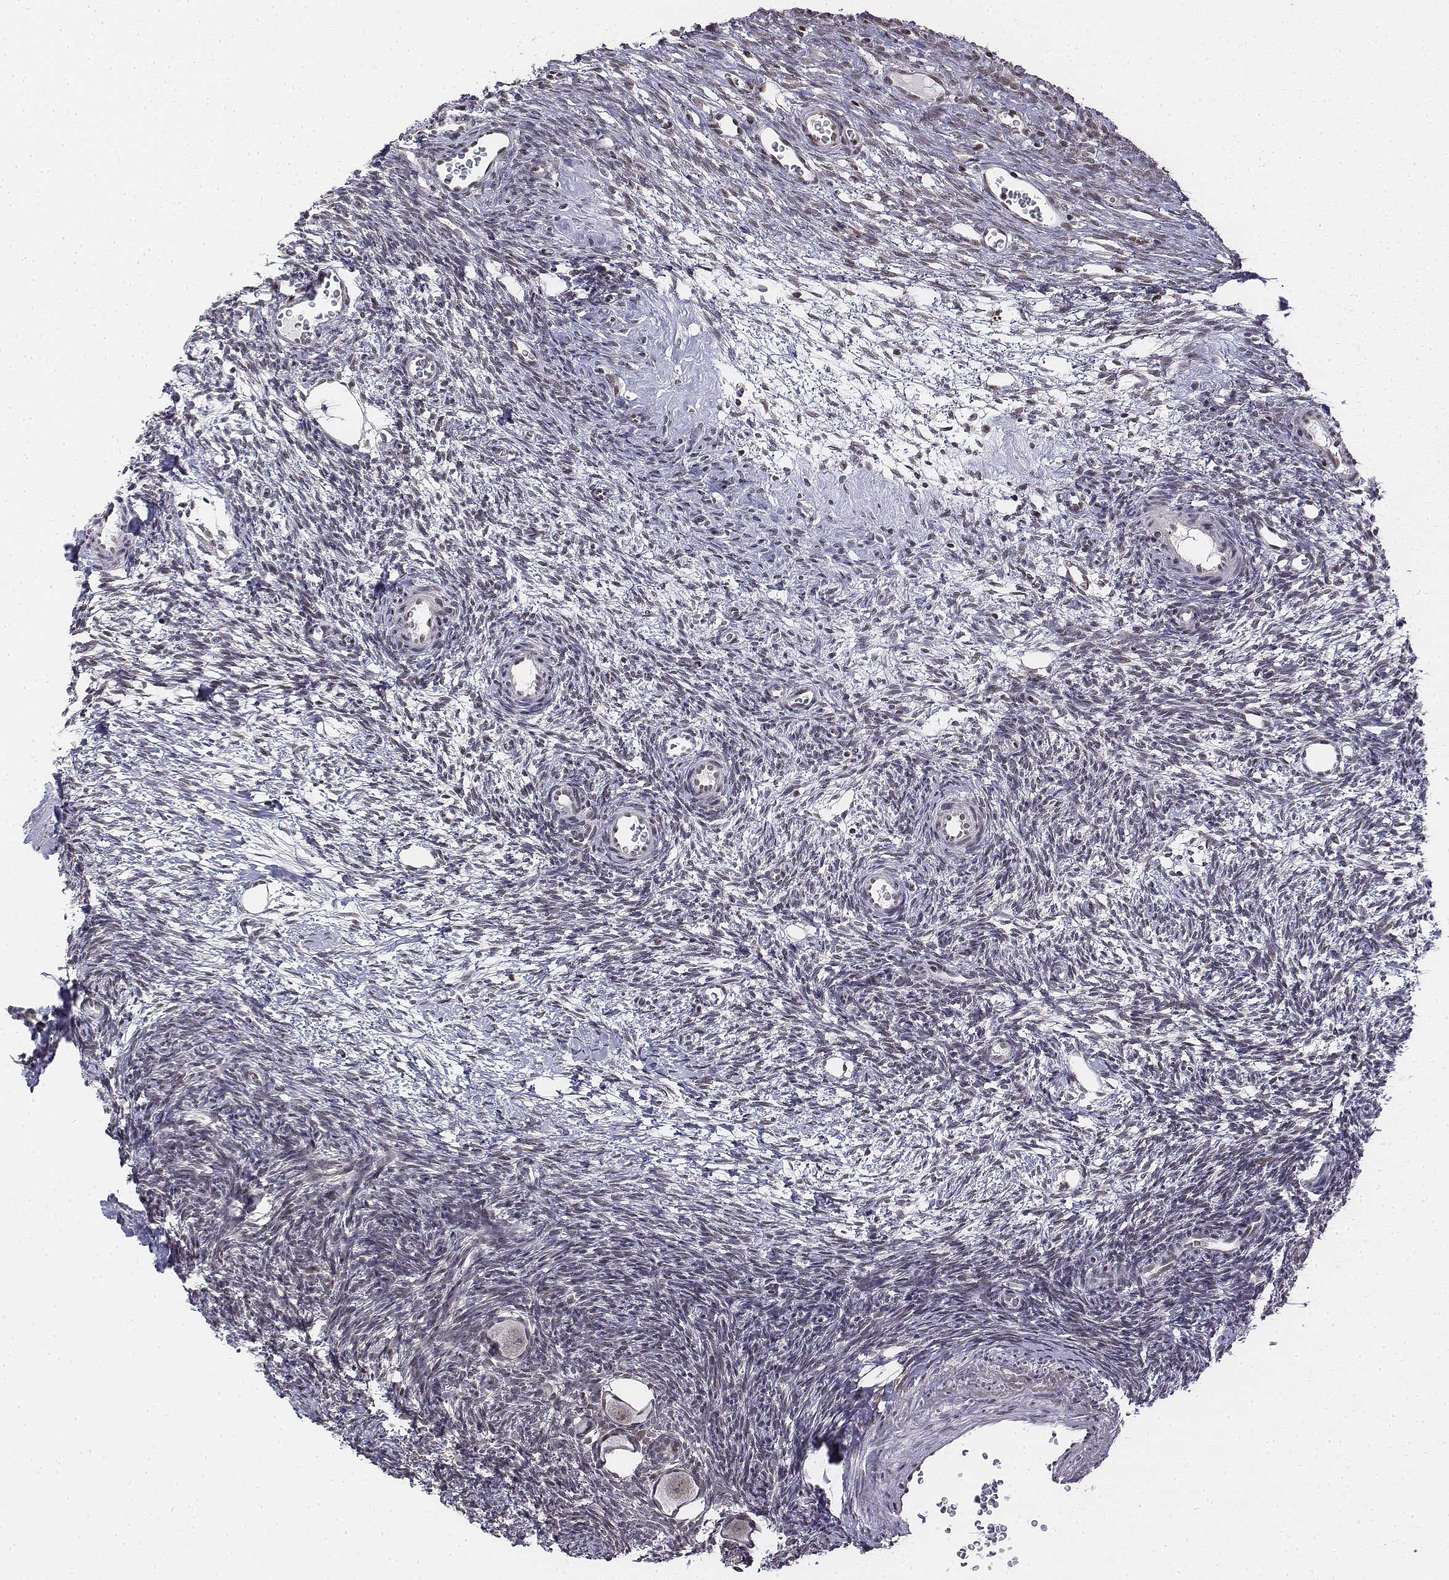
{"staining": {"intensity": "weak", "quantity": "25%-75%", "location": "nuclear"}, "tissue": "ovary", "cell_type": "Follicle cells", "image_type": "normal", "snomed": [{"axis": "morphology", "description": "Normal tissue, NOS"}, {"axis": "topography", "description": "Ovary"}], "caption": "Protein expression analysis of unremarkable ovary demonstrates weak nuclear positivity in approximately 25%-75% of follicle cells. The staining is performed using DAB (3,3'-diaminobenzidine) brown chromogen to label protein expression. The nuclei are counter-stained blue using hematoxylin.", "gene": "SETD1A", "patient": {"sex": "female", "age": 34}}